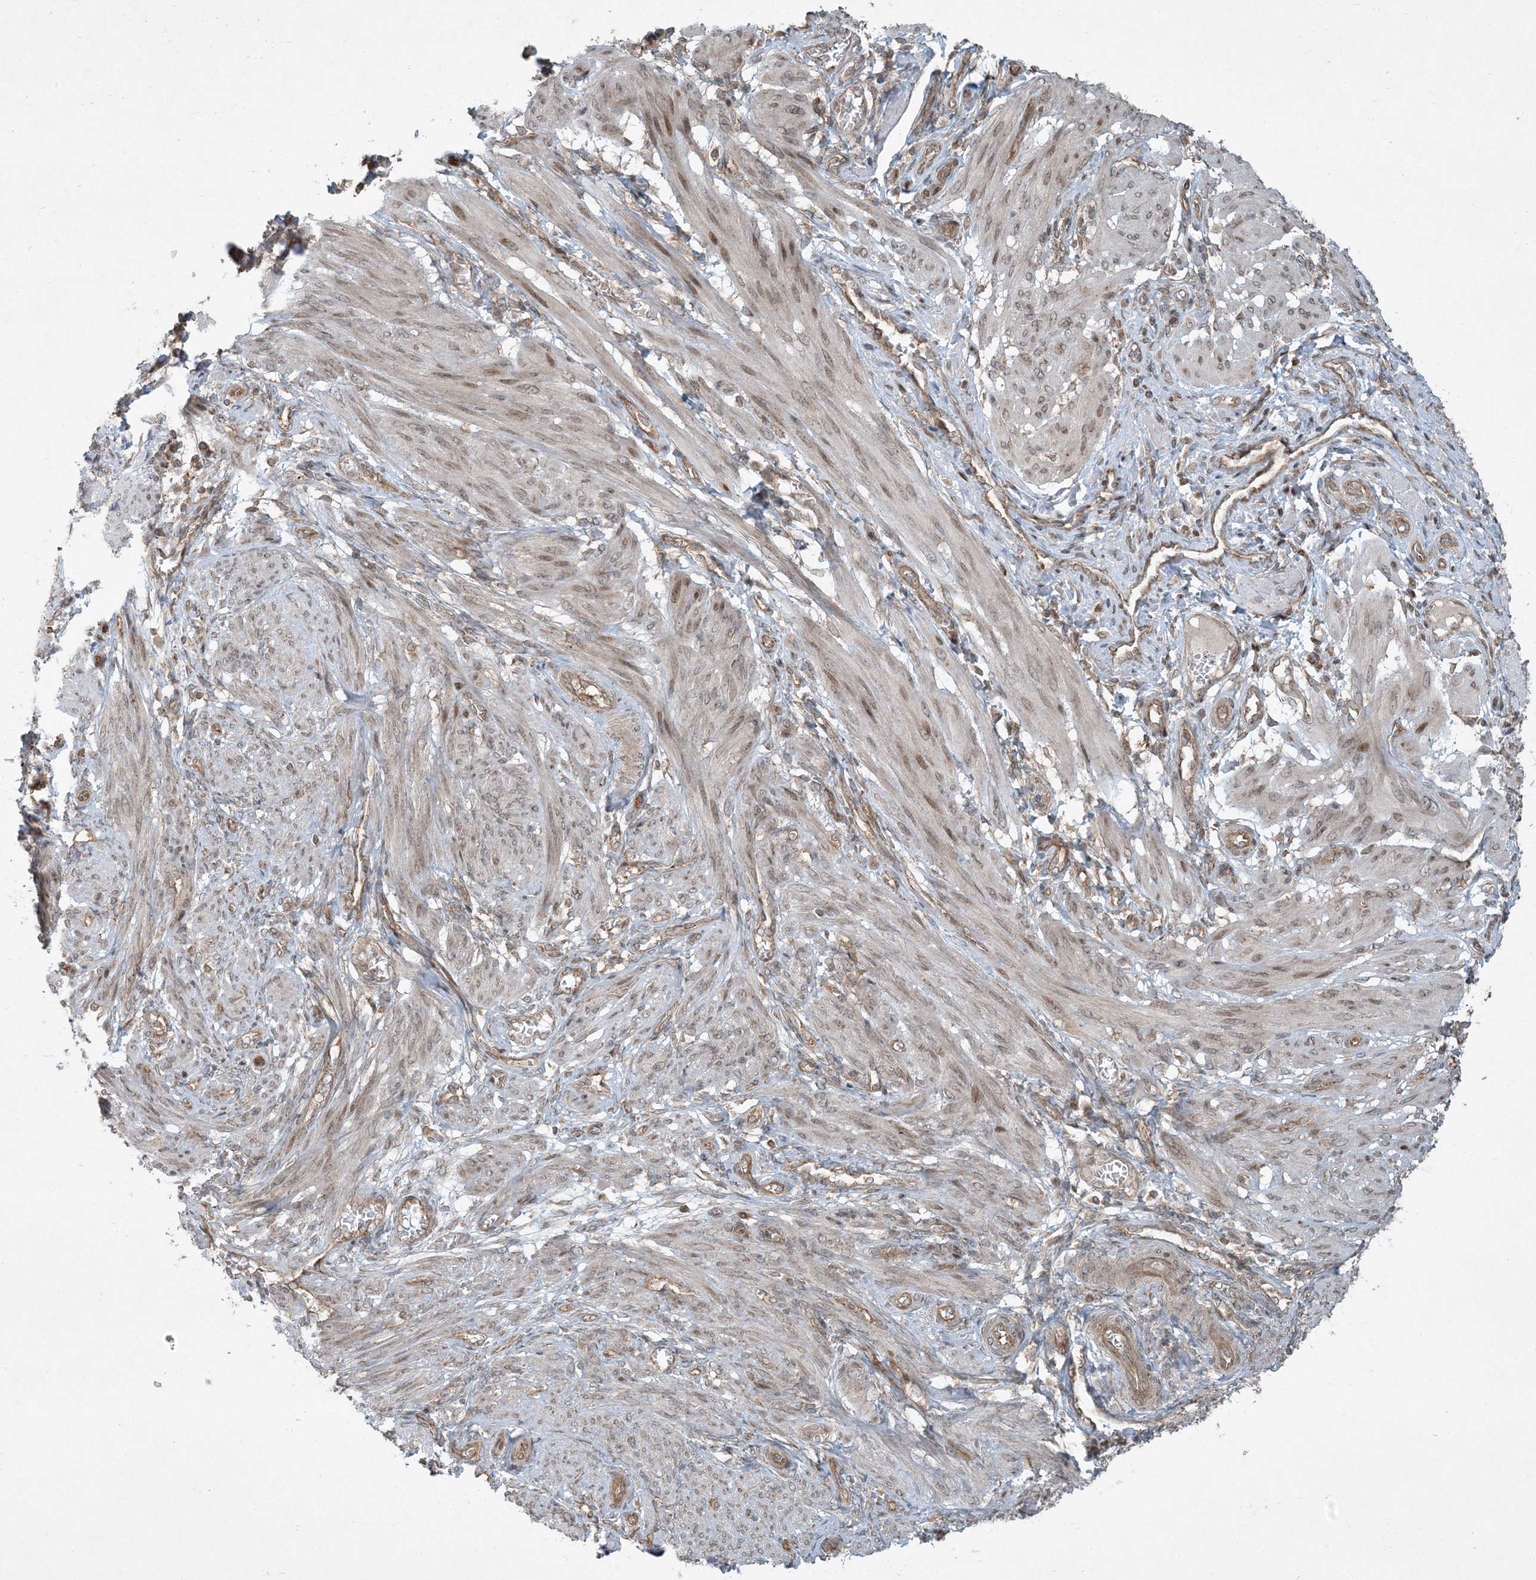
{"staining": {"intensity": "weak", "quantity": "25%-75%", "location": "nuclear"}, "tissue": "smooth muscle", "cell_type": "Smooth muscle cells", "image_type": "normal", "snomed": [{"axis": "morphology", "description": "Normal tissue, NOS"}, {"axis": "topography", "description": "Smooth muscle"}], "caption": "Smooth muscle cells display low levels of weak nuclear expression in approximately 25%-75% of cells in benign smooth muscle.", "gene": "COMMD8", "patient": {"sex": "female", "age": 39}}